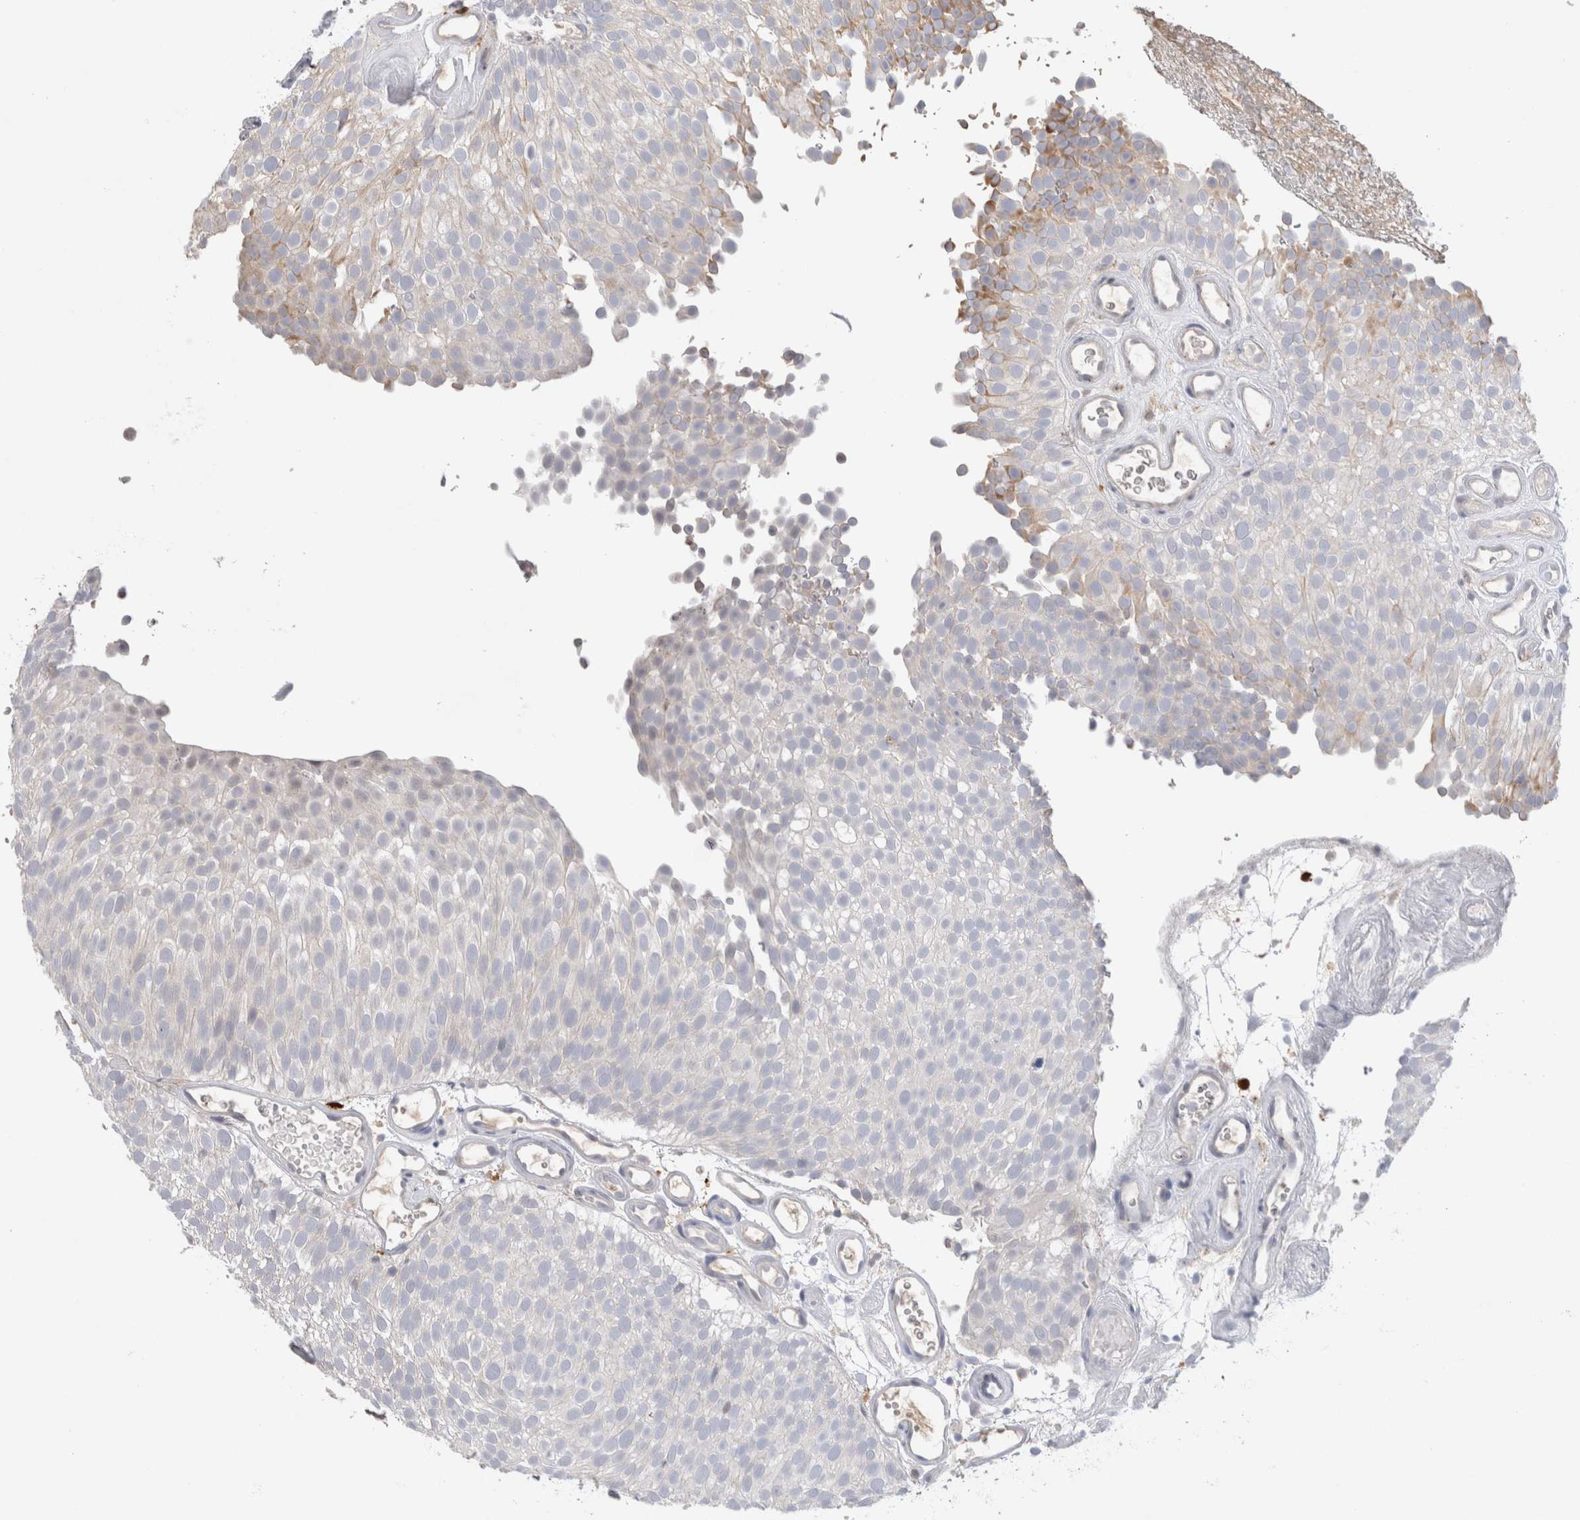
{"staining": {"intensity": "weak", "quantity": "<25%", "location": "cytoplasmic/membranous"}, "tissue": "urothelial cancer", "cell_type": "Tumor cells", "image_type": "cancer", "snomed": [{"axis": "morphology", "description": "Urothelial carcinoma, Low grade"}, {"axis": "topography", "description": "Urinary bladder"}], "caption": "The image demonstrates no staining of tumor cells in urothelial cancer.", "gene": "HPGDS", "patient": {"sex": "male", "age": 78}}